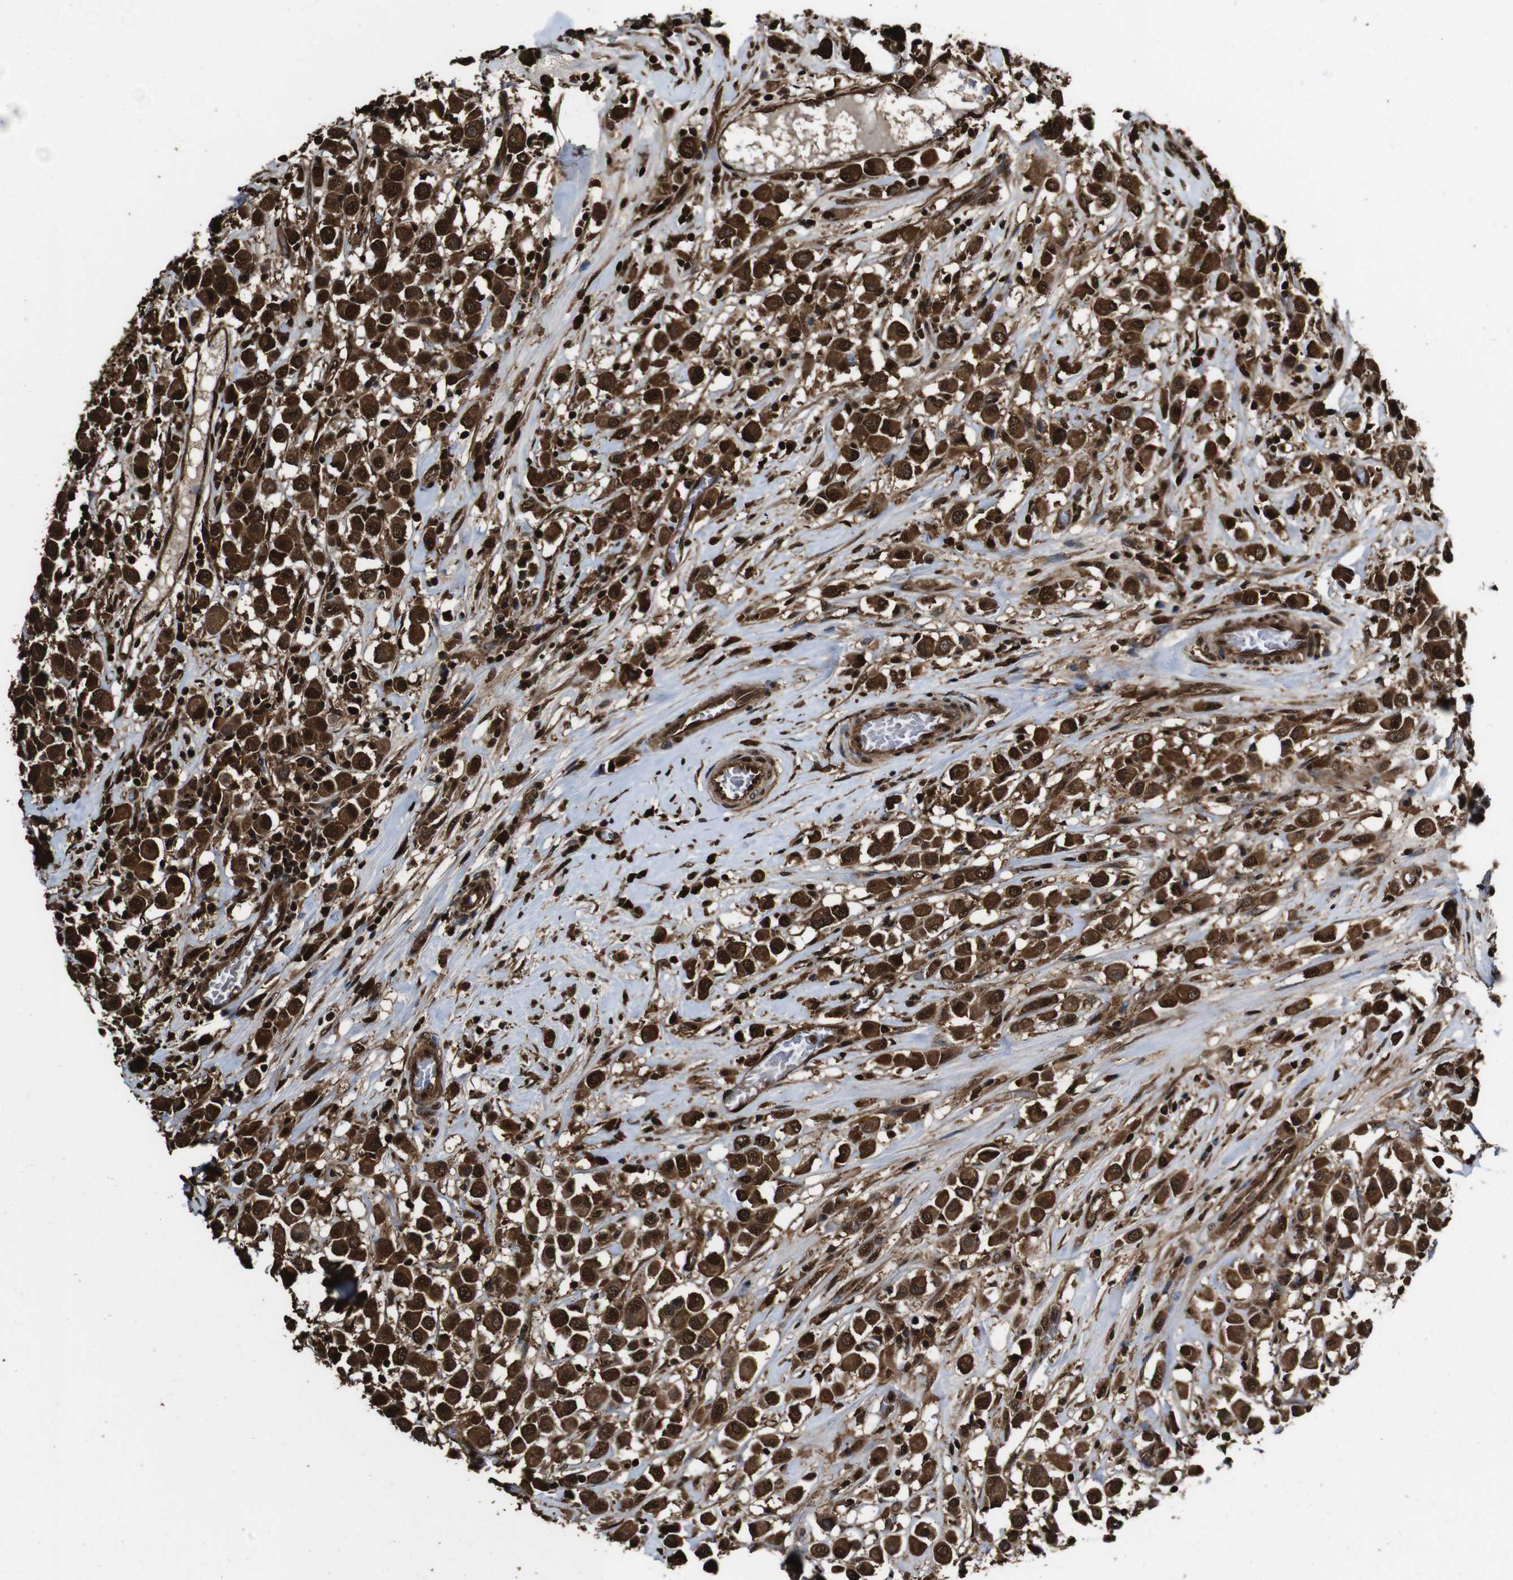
{"staining": {"intensity": "strong", "quantity": ">75%", "location": "cytoplasmic/membranous,nuclear"}, "tissue": "breast cancer", "cell_type": "Tumor cells", "image_type": "cancer", "snomed": [{"axis": "morphology", "description": "Duct carcinoma"}, {"axis": "topography", "description": "Breast"}], "caption": "Immunohistochemistry (IHC) of breast cancer (intraductal carcinoma) displays high levels of strong cytoplasmic/membranous and nuclear expression in approximately >75% of tumor cells. (DAB (3,3'-diaminobenzidine) = brown stain, brightfield microscopy at high magnification).", "gene": "VCP", "patient": {"sex": "female", "age": 61}}